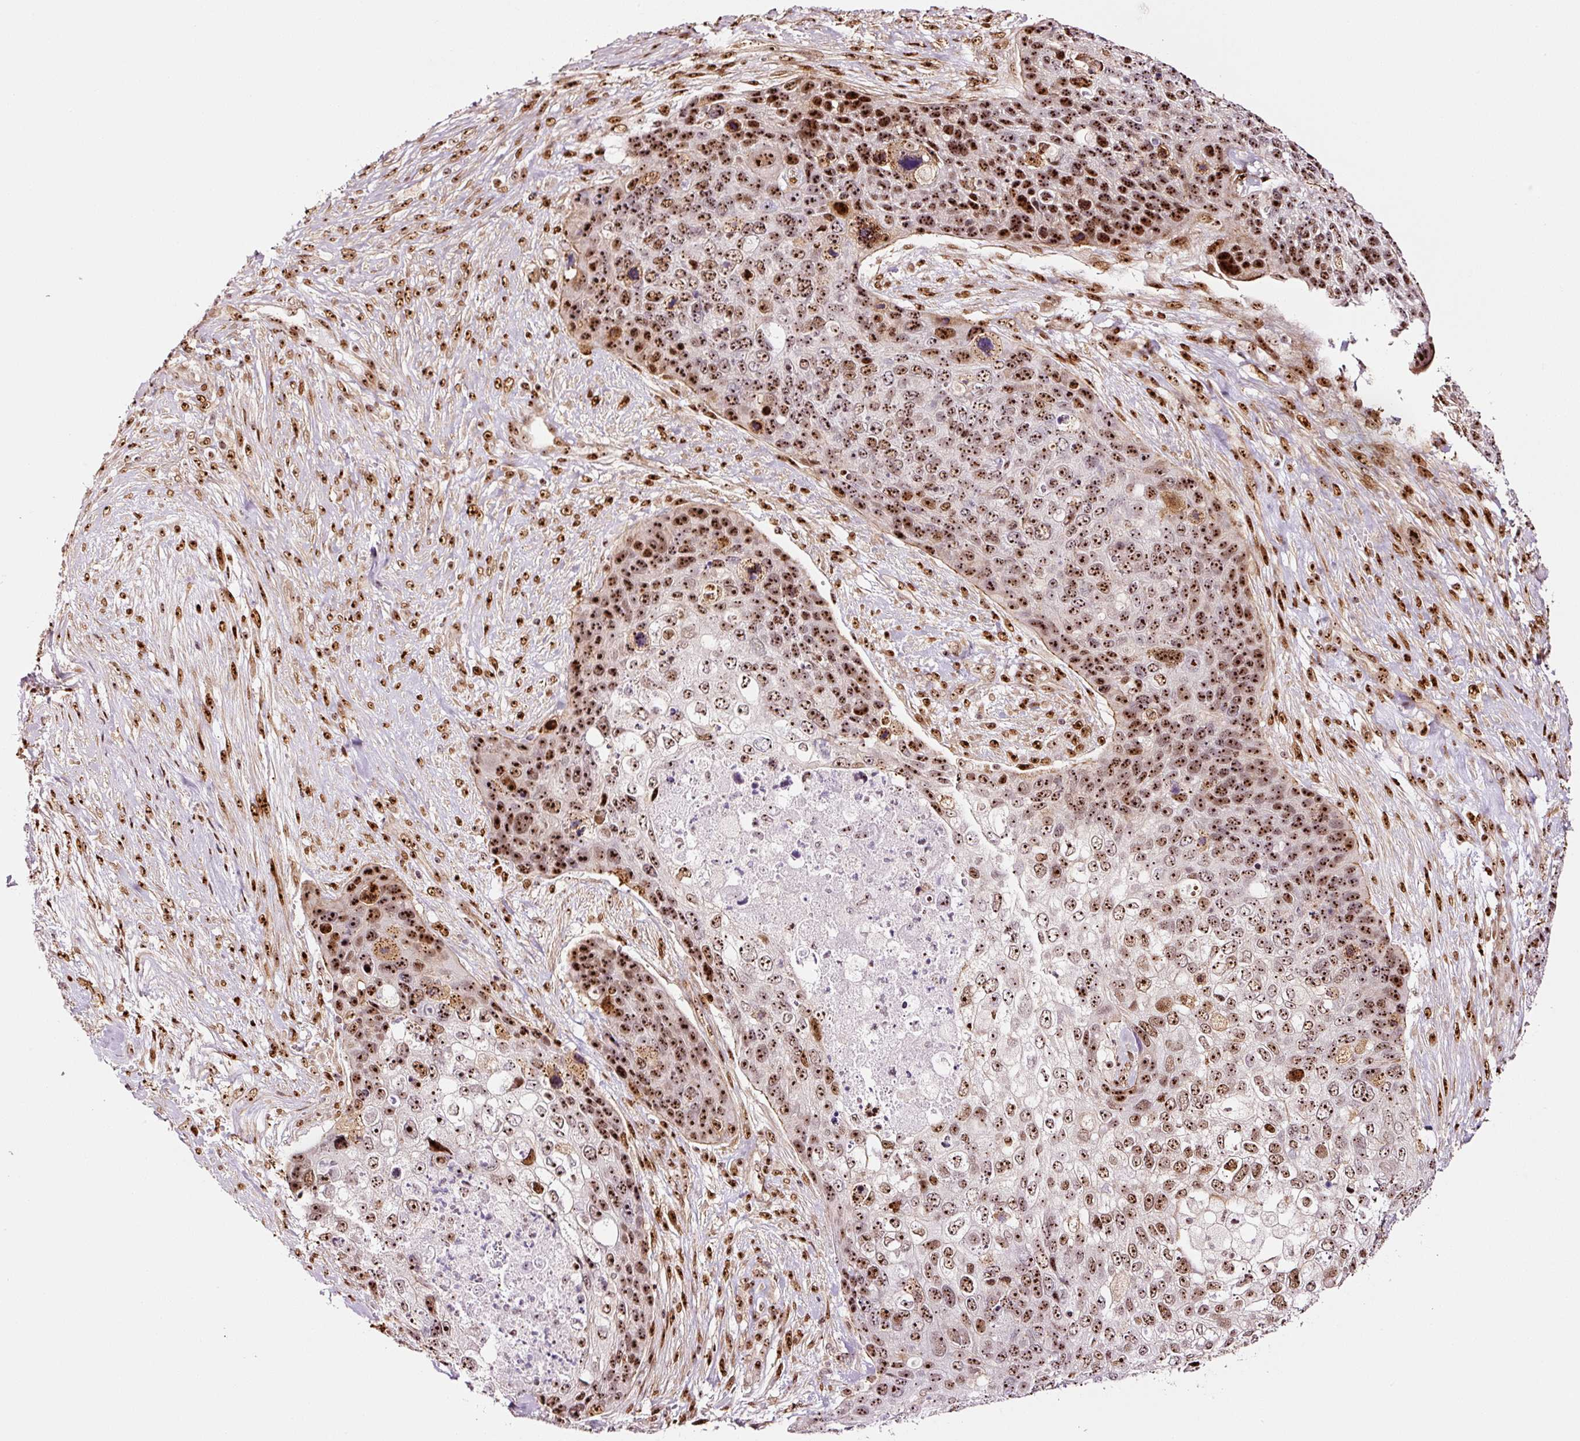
{"staining": {"intensity": "strong", "quantity": ">75%", "location": "nuclear"}, "tissue": "skin cancer", "cell_type": "Tumor cells", "image_type": "cancer", "snomed": [{"axis": "morphology", "description": "Basal cell carcinoma"}, {"axis": "topography", "description": "Skin"}], "caption": "This is a photomicrograph of IHC staining of basal cell carcinoma (skin), which shows strong staining in the nuclear of tumor cells.", "gene": "GNL3", "patient": {"sex": "female", "age": 74}}